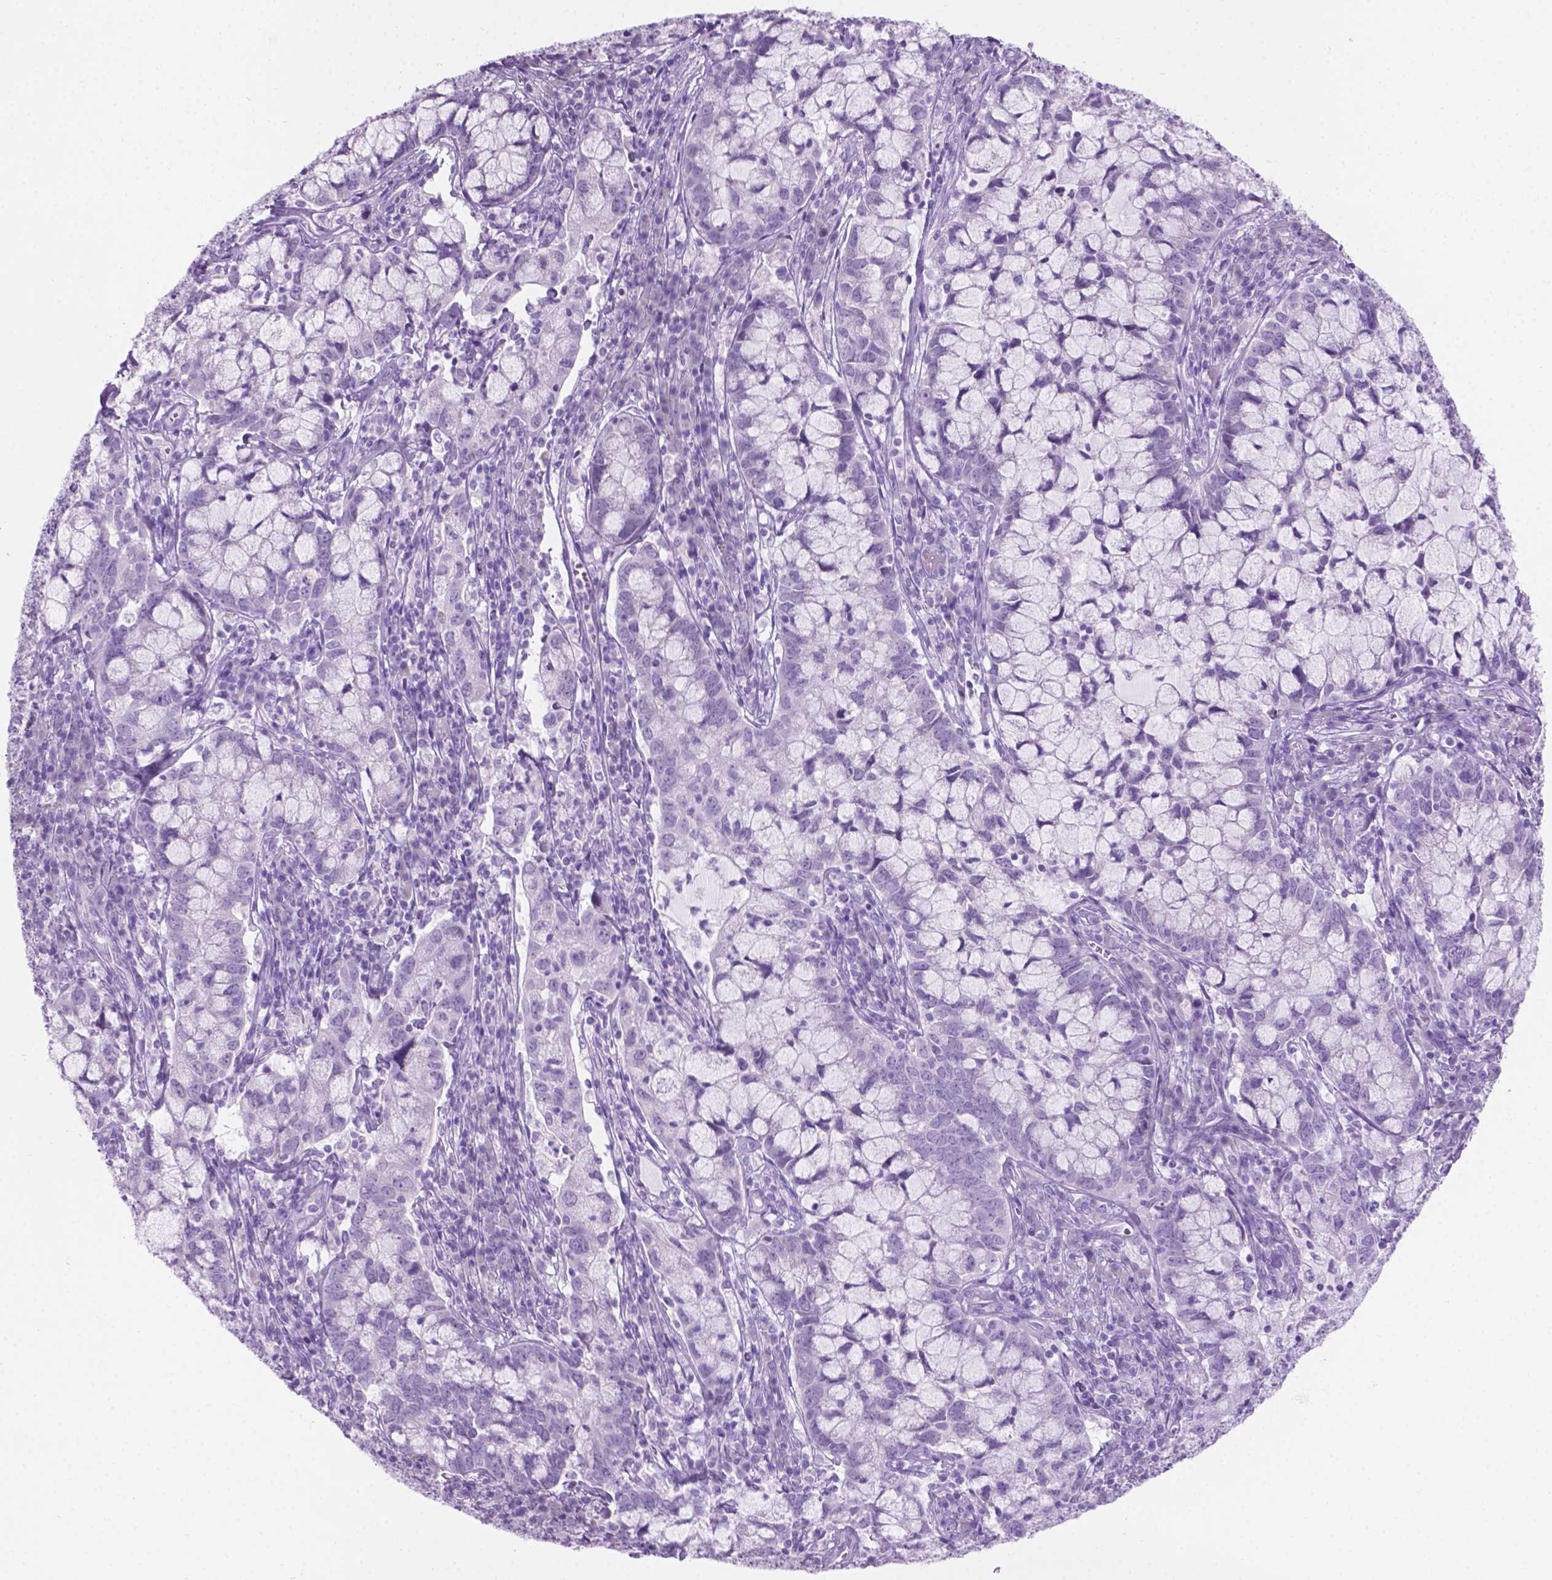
{"staining": {"intensity": "negative", "quantity": "none", "location": "none"}, "tissue": "cervical cancer", "cell_type": "Tumor cells", "image_type": "cancer", "snomed": [{"axis": "morphology", "description": "Adenocarcinoma, NOS"}, {"axis": "topography", "description": "Cervix"}], "caption": "Protein analysis of adenocarcinoma (cervical) reveals no significant staining in tumor cells. The staining is performed using DAB (3,3'-diaminobenzidine) brown chromogen with nuclei counter-stained in using hematoxylin.", "gene": "GRIN2B", "patient": {"sex": "female", "age": 40}}